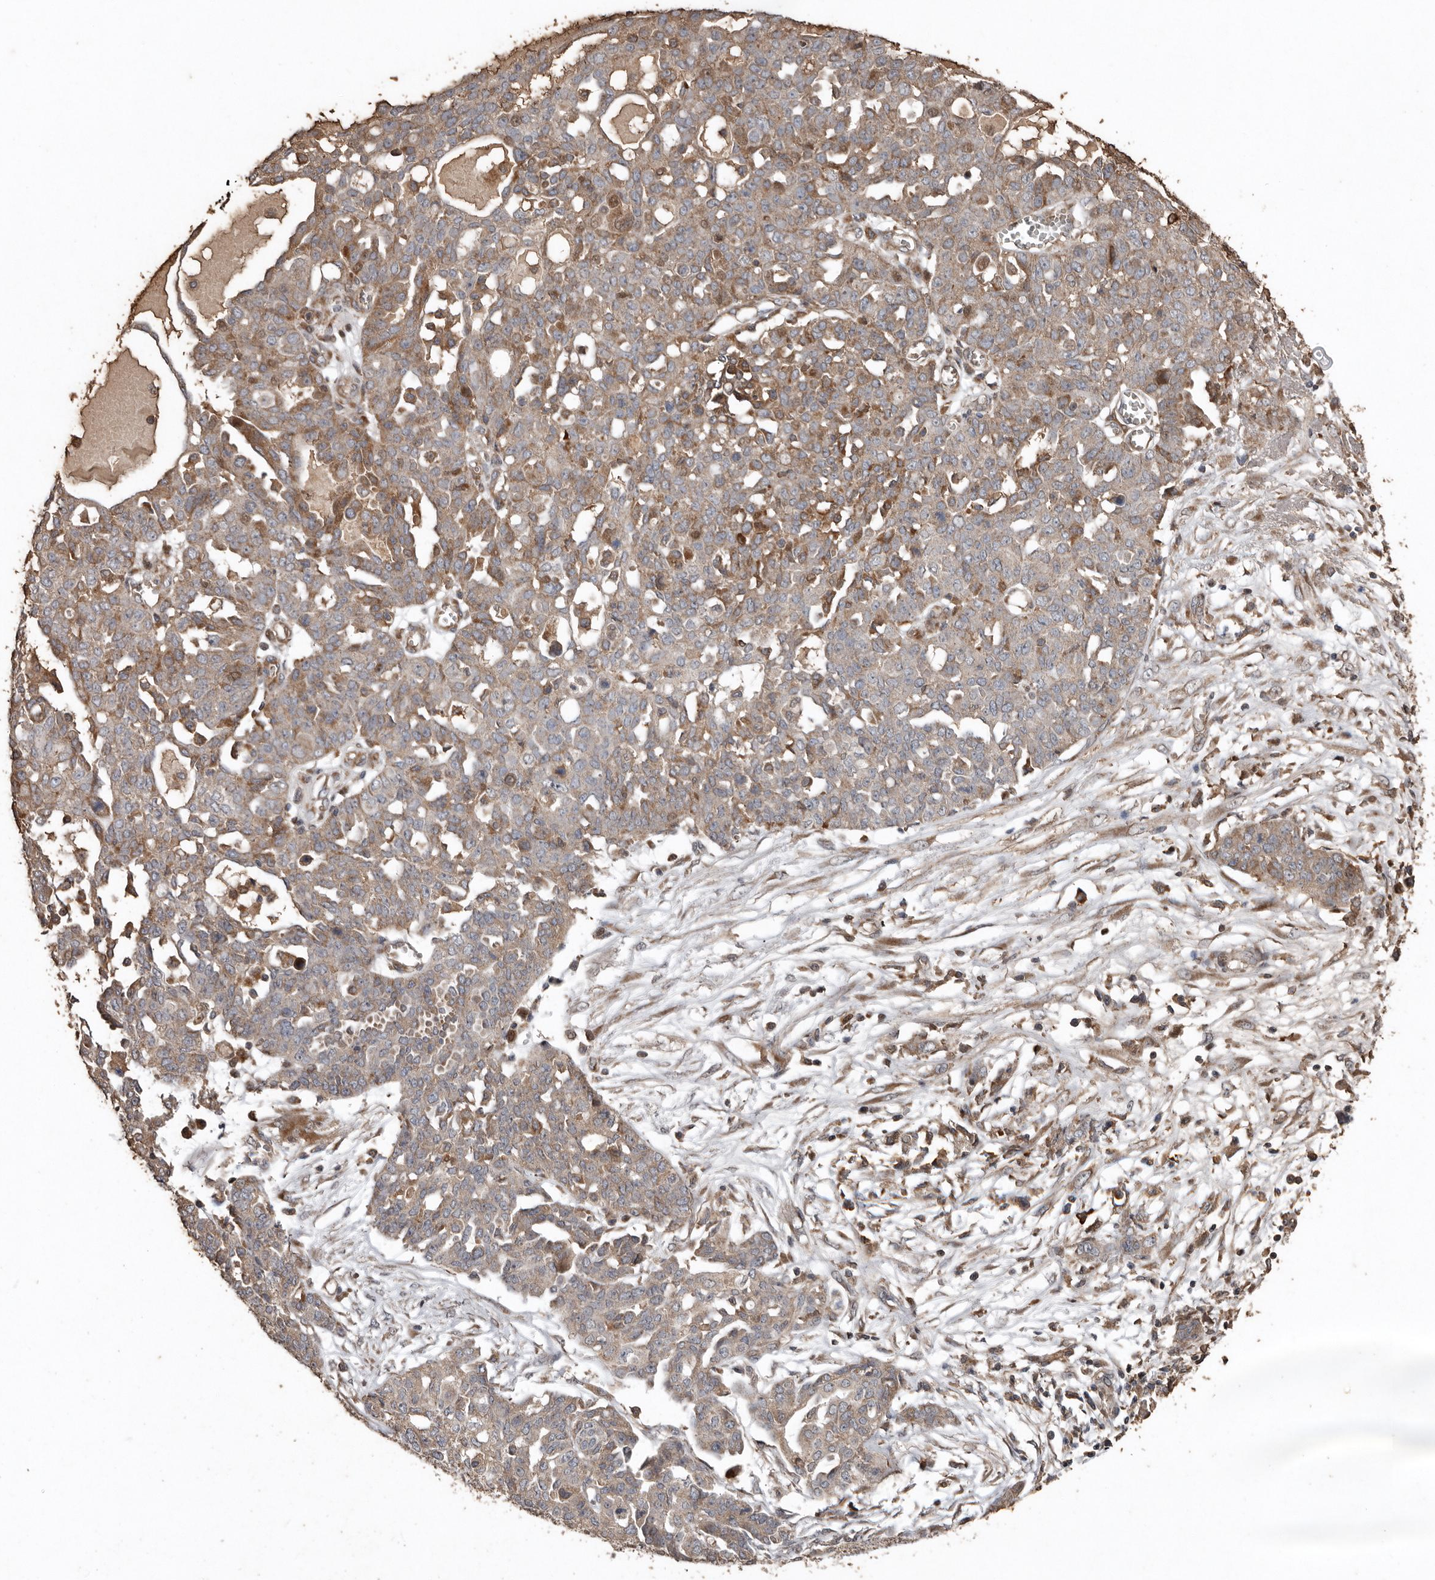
{"staining": {"intensity": "moderate", "quantity": "25%-75%", "location": "cytoplasmic/membranous"}, "tissue": "ovarian cancer", "cell_type": "Tumor cells", "image_type": "cancer", "snomed": [{"axis": "morphology", "description": "Cystadenocarcinoma, serous, NOS"}, {"axis": "topography", "description": "Soft tissue"}, {"axis": "topography", "description": "Ovary"}], "caption": "Protein analysis of ovarian cancer tissue shows moderate cytoplasmic/membranous staining in approximately 25%-75% of tumor cells.", "gene": "RANBP17", "patient": {"sex": "female", "age": 57}}